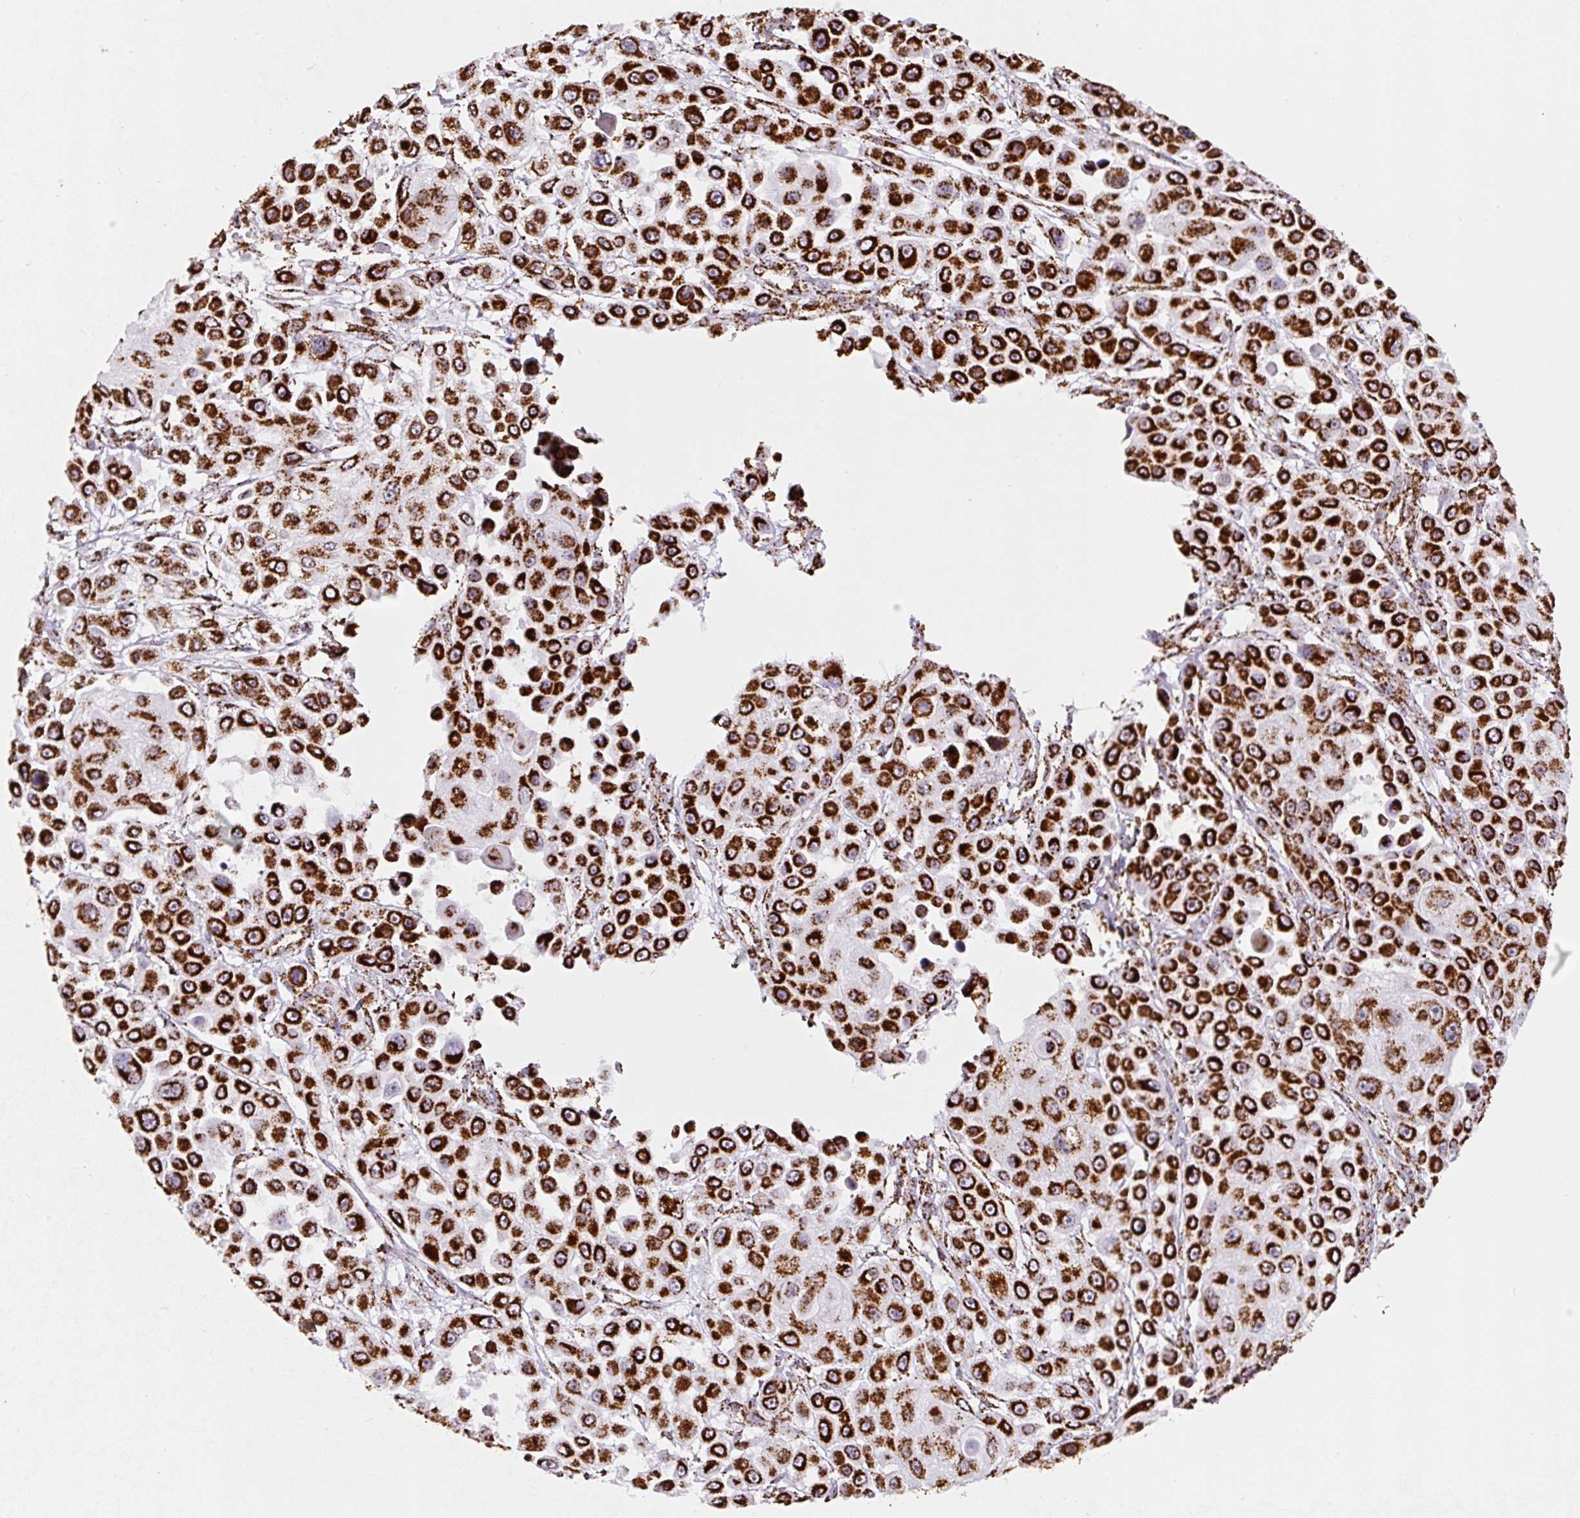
{"staining": {"intensity": "strong", "quantity": ">75%", "location": "cytoplasmic/membranous"}, "tissue": "skin cancer", "cell_type": "Tumor cells", "image_type": "cancer", "snomed": [{"axis": "morphology", "description": "Squamous cell carcinoma, NOS"}, {"axis": "topography", "description": "Skin"}], "caption": "IHC (DAB) staining of human squamous cell carcinoma (skin) reveals strong cytoplasmic/membranous protein expression in about >75% of tumor cells.", "gene": "ATP5F1A", "patient": {"sex": "male", "age": 67}}